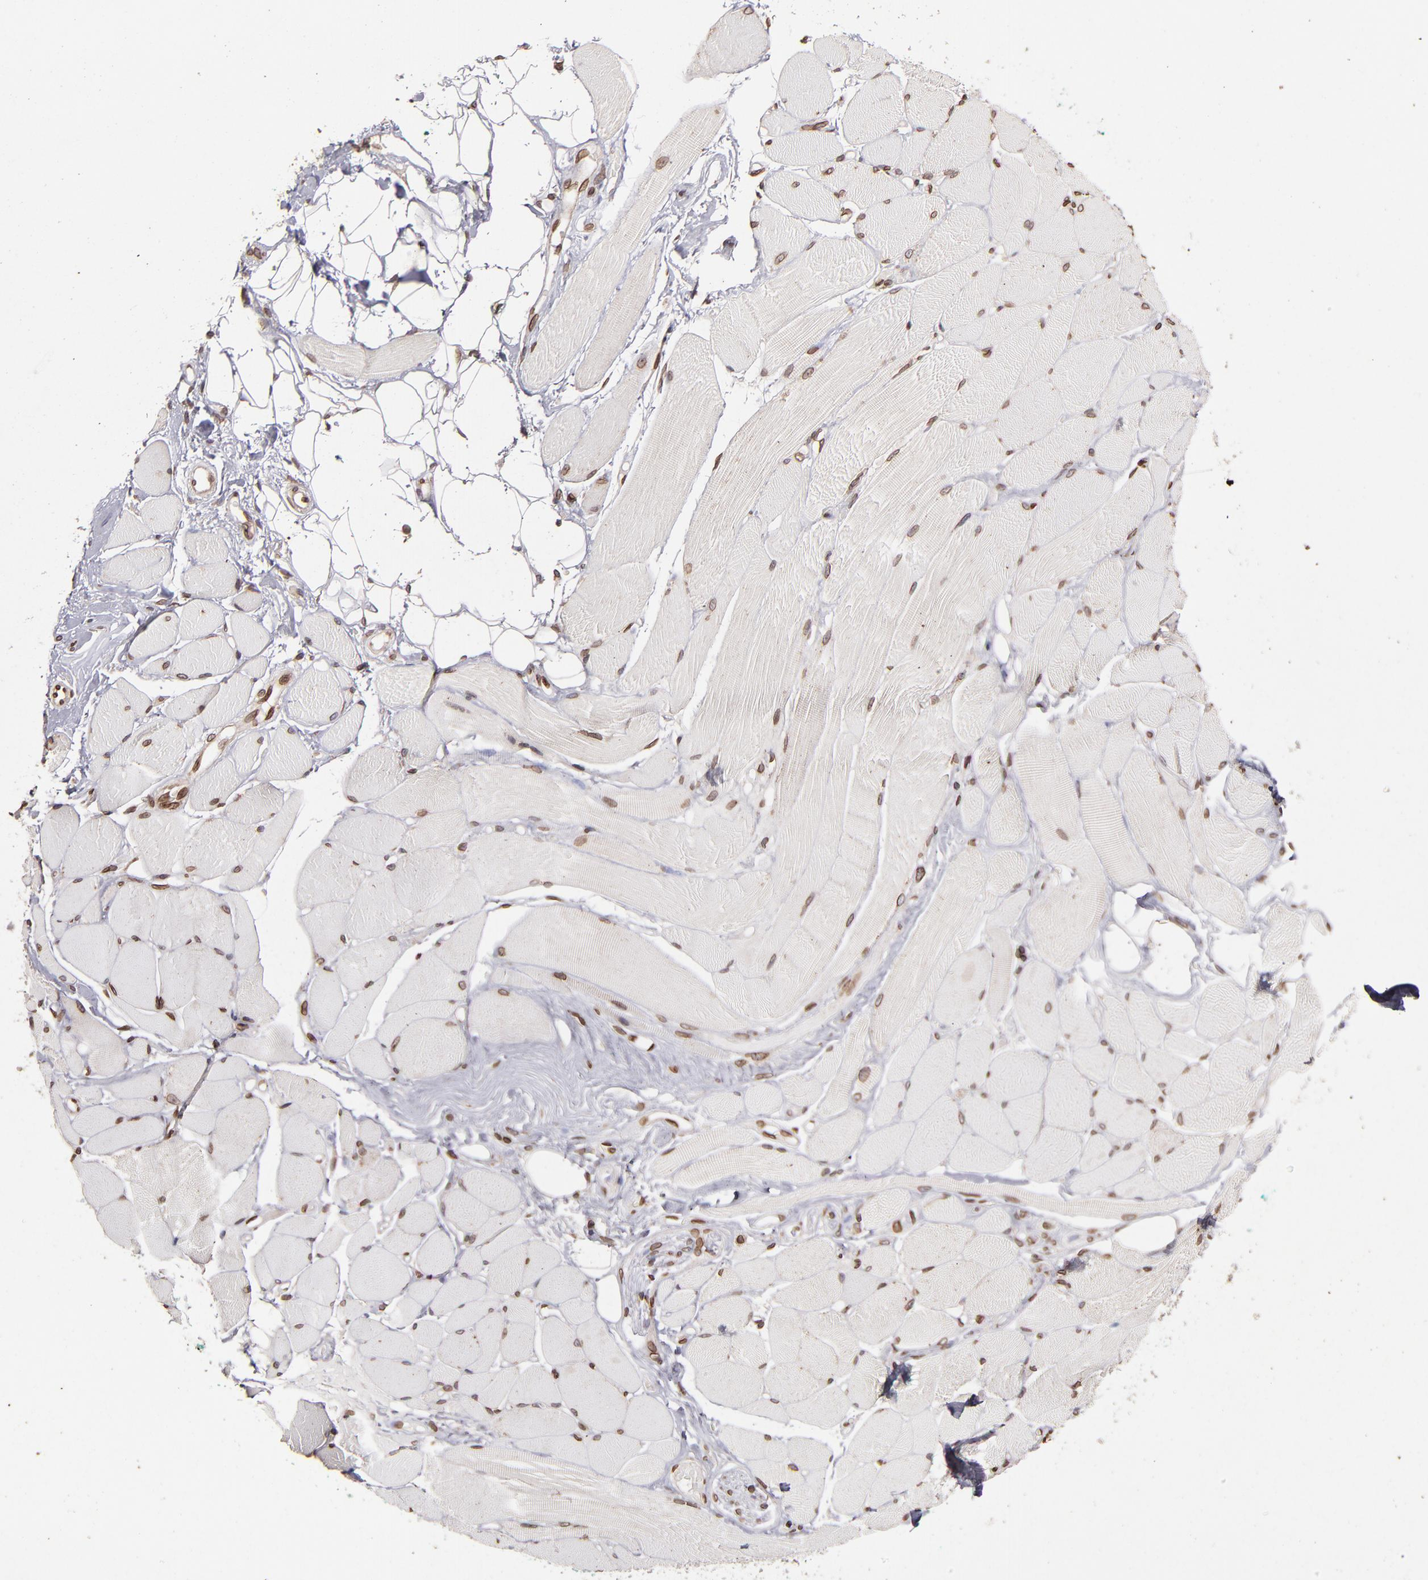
{"staining": {"intensity": "moderate", "quantity": ">75%", "location": "cytoplasmic/membranous,nuclear"}, "tissue": "skeletal muscle", "cell_type": "Myocytes", "image_type": "normal", "snomed": [{"axis": "morphology", "description": "Normal tissue, NOS"}, {"axis": "topography", "description": "Skeletal muscle"}, {"axis": "topography", "description": "Peripheral nerve tissue"}], "caption": "Myocytes display moderate cytoplasmic/membranous,nuclear staining in approximately >75% of cells in unremarkable skeletal muscle.", "gene": "PUM3", "patient": {"sex": "female", "age": 84}}